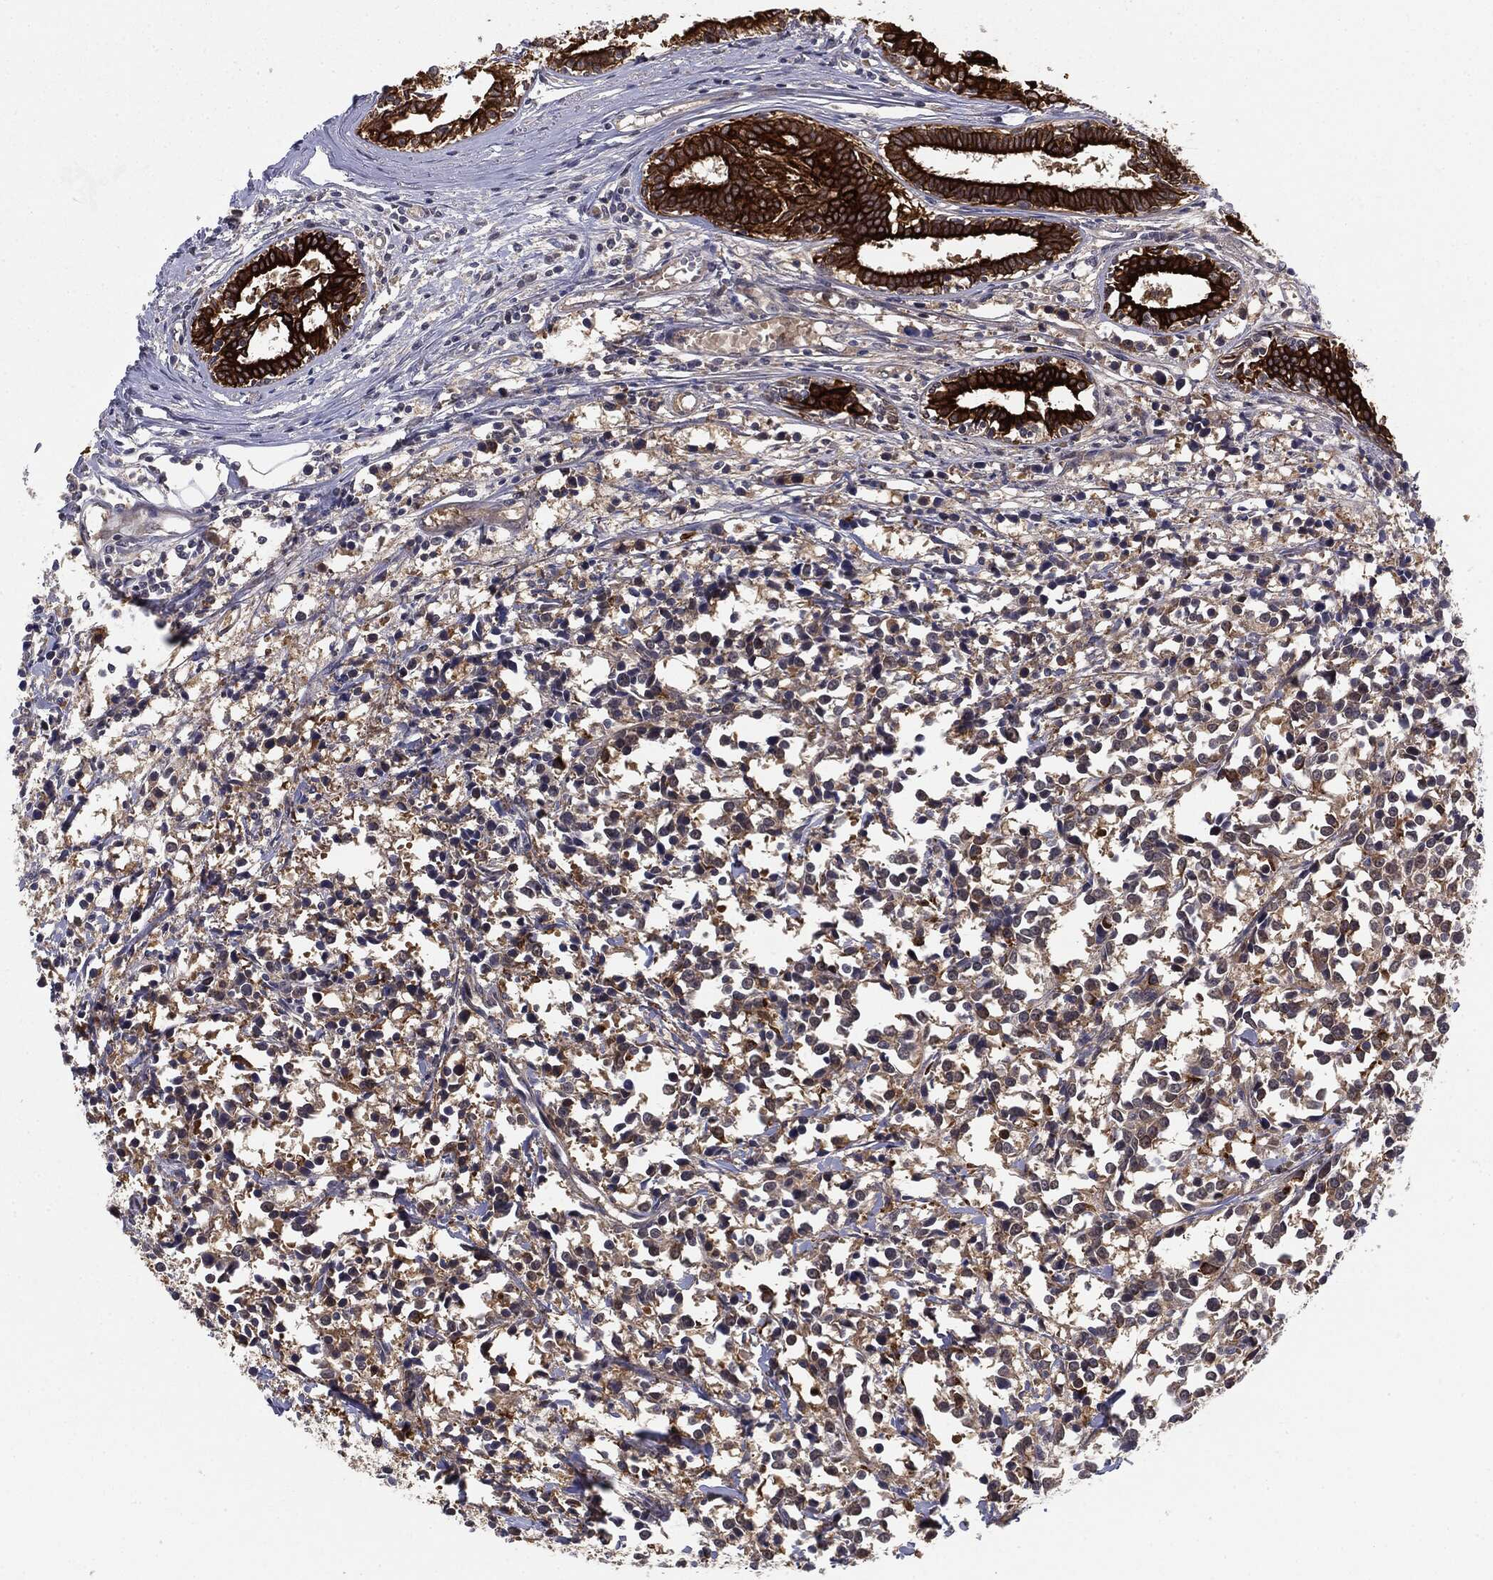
{"staining": {"intensity": "strong", "quantity": ">75%", "location": "cytoplasmic/membranous"}, "tissue": "breast cancer", "cell_type": "Tumor cells", "image_type": "cancer", "snomed": [{"axis": "morphology", "description": "Duct carcinoma"}, {"axis": "topography", "description": "Breast"}], "caption": "High-magnification brightfield microscopy of infiltrating ductal carcinoma (breast) stained with DAB (3,3'-diaminobenzidine) (brown) and counterstained with hematoxylin (blue). tumor cells exhibit strong cytoplasmic/membranous expression is identified in approximately>75% of cells. Using DAB (brown) and hematoxylin (blue) stains, captured at high magnification using brightfield microscopy.", "gene": "KRT7", "patient": {"sex": "female", "age": 80}}